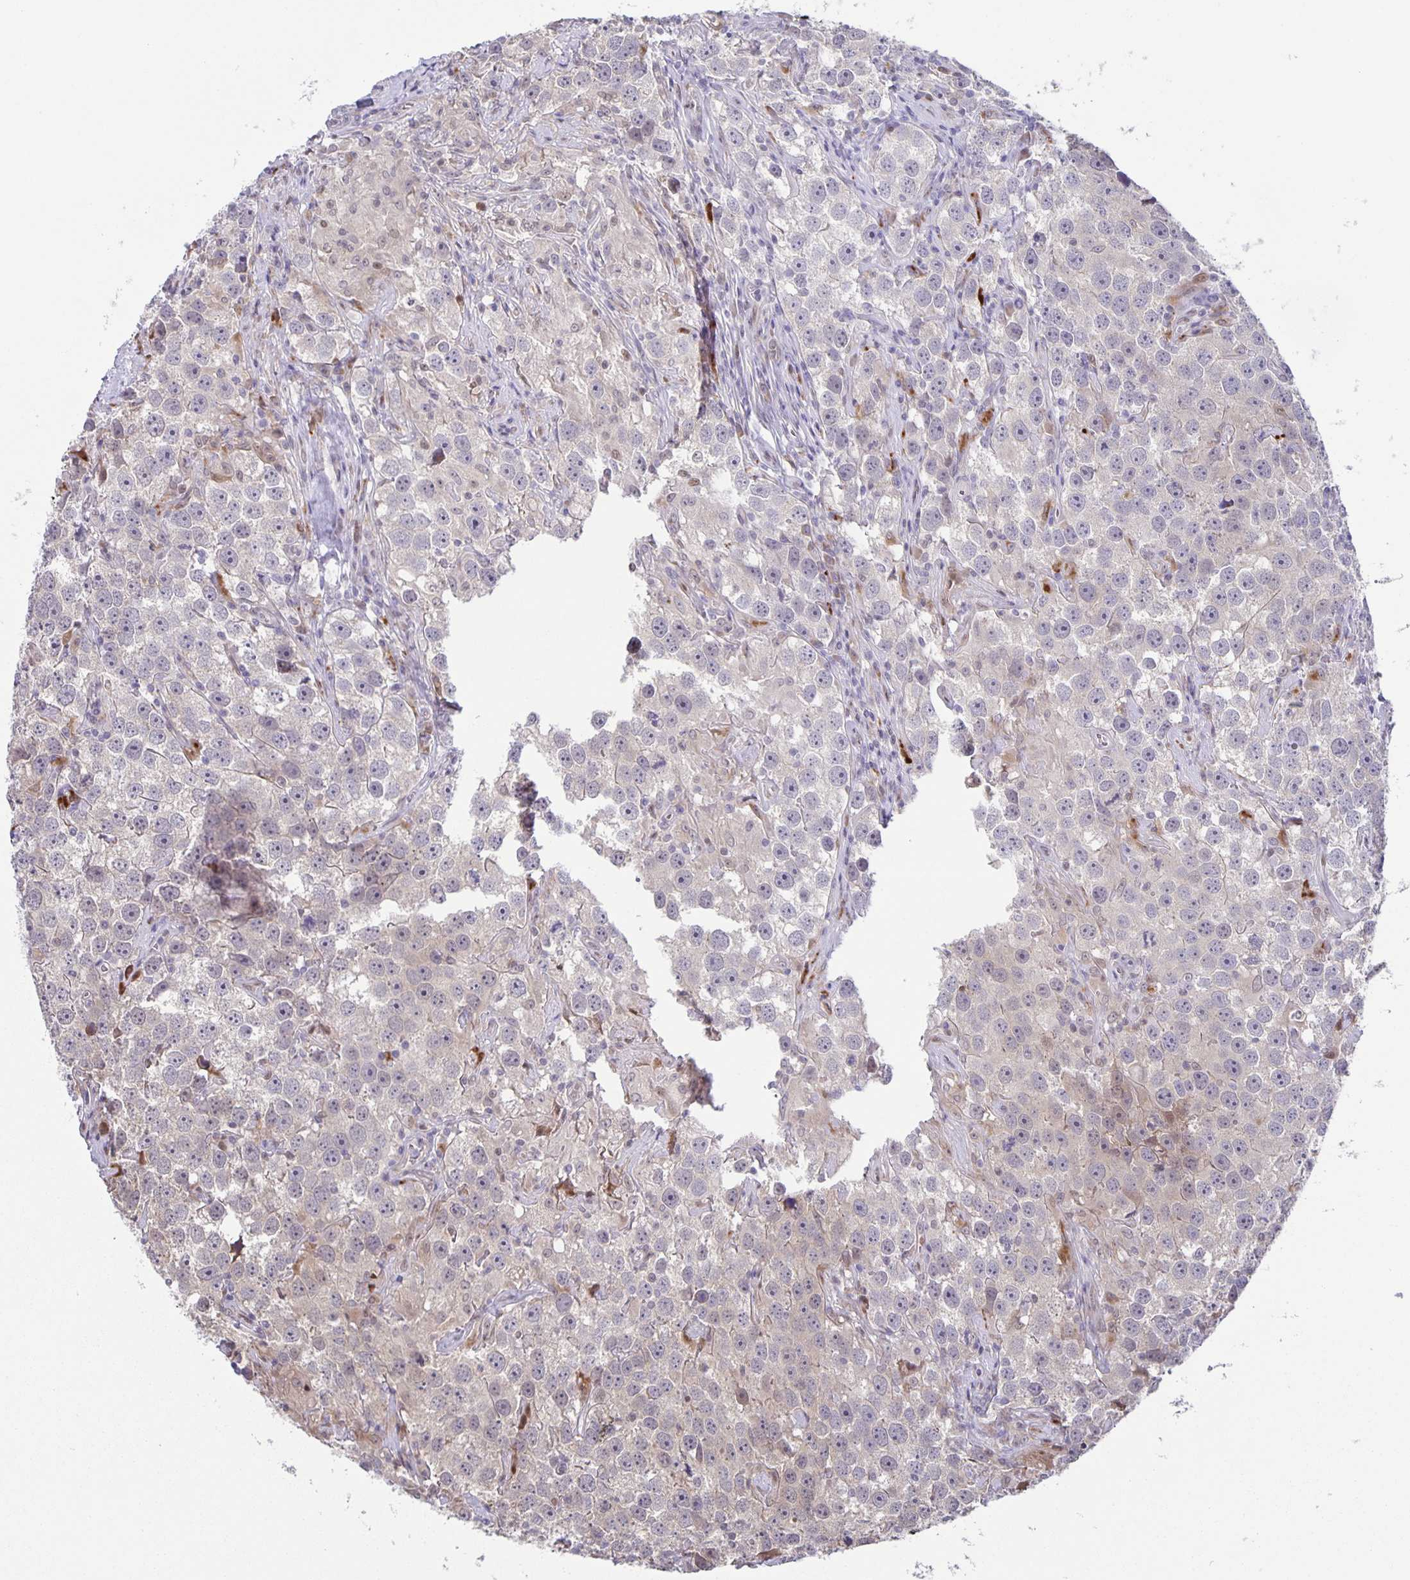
{"staining": {"intensity": "negative", "quantity": "none", "location": "none"}, "tissue": "testis cancer", "cell_type": "Tumor cells", "image_type": "cancer", "snomed": [{"axis": "morphology", "description": "Seminoma, NOS"}, {"axis": "topography", "description": "Testis"}], "caption": "This histopathology image is of testis cancer stained with immunohistochemistry (IHC) to label a protein in brown with the nuclei are counter-stained blue. There is no expression in tumor cells. The staining is performed using DAB brown chromogen with nuclei counter-stained in using hematoxylin.", "gene": "MAPK12", "patient": {"sex": "male", "age": 49}}